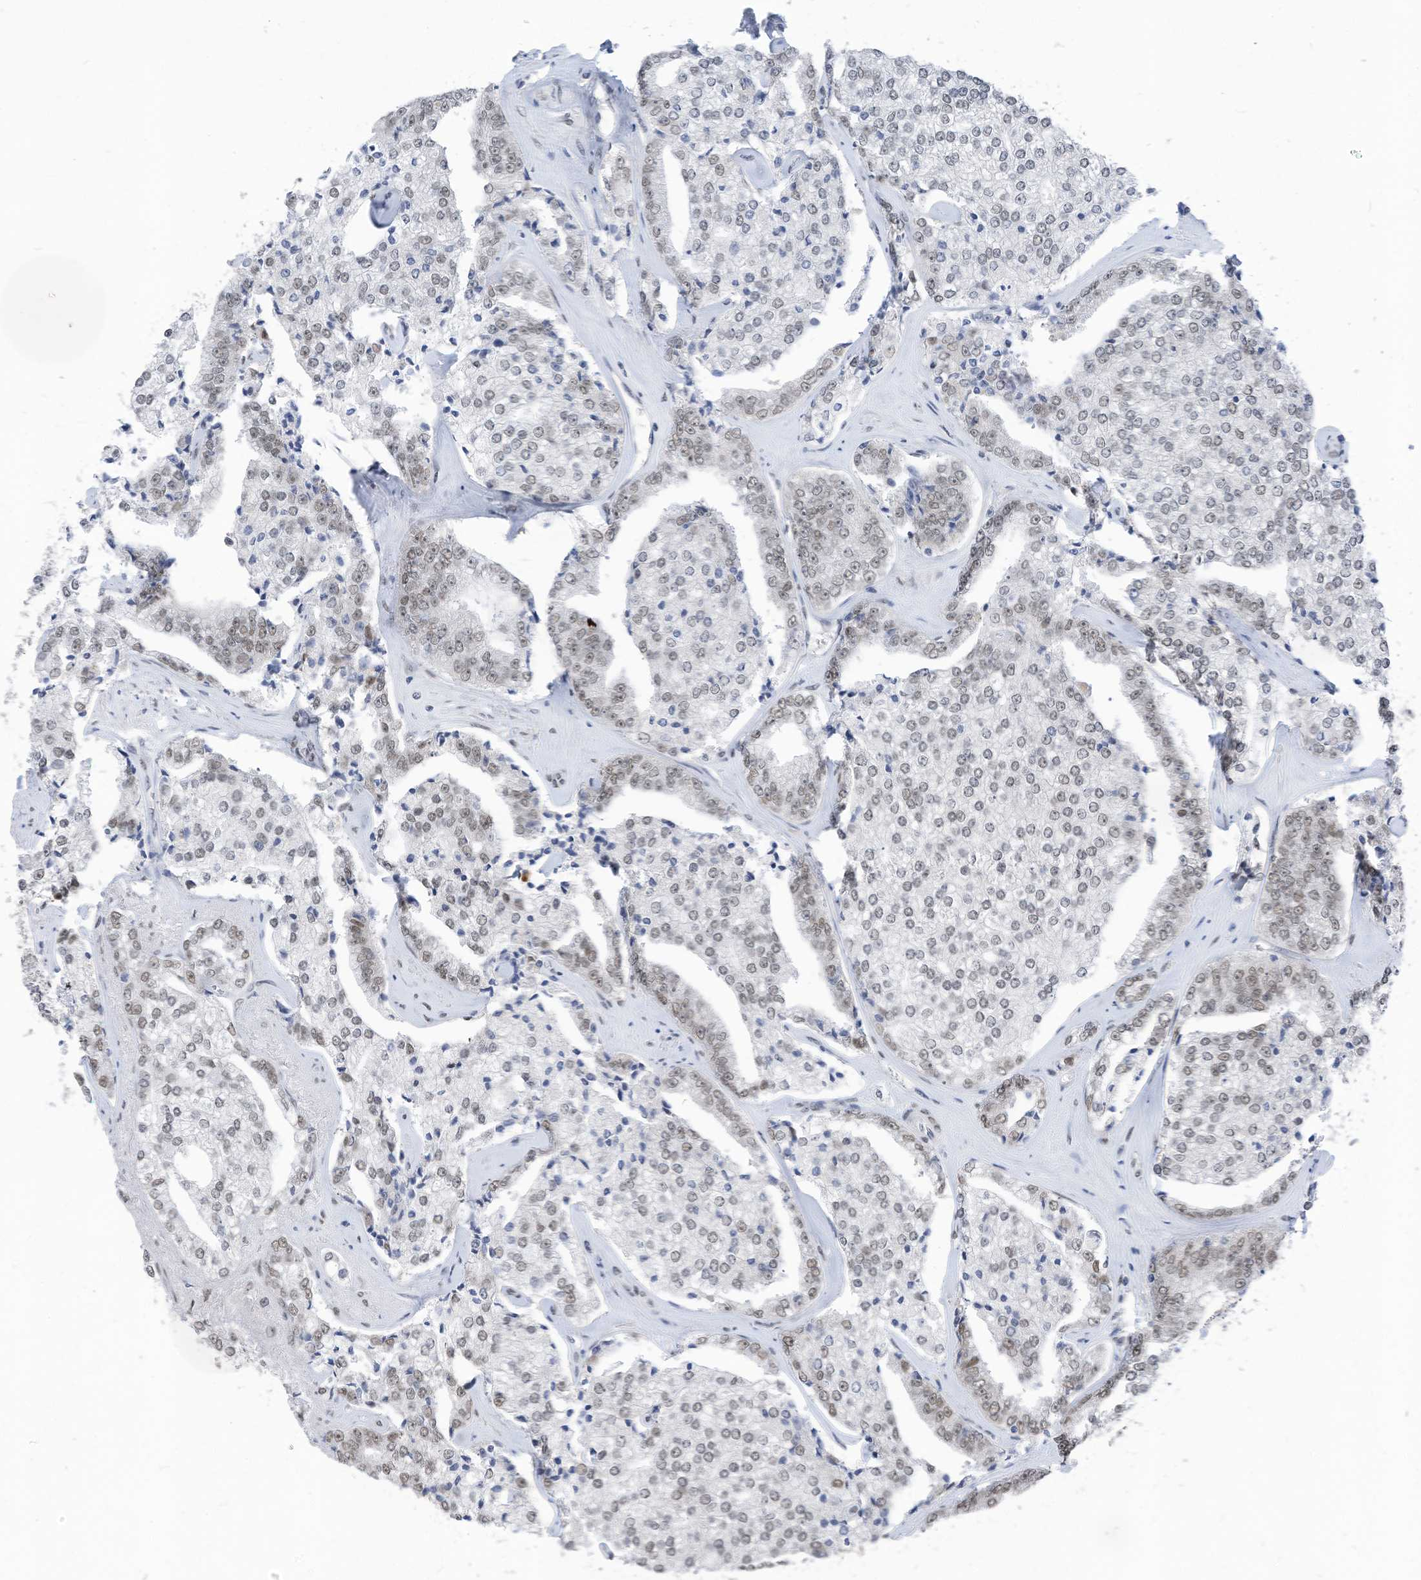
{"staining": {"intensity": "weak", "quantity": ">75%", "location": "nuclear"}, "tissue": "prostate cancer", "cell_type": "Tumor cells", "image_type": "cancer", "snomed": [{"axis": "morphology", "description": "Adenocarcinoma, High grade"}, {"axis": "topography", "description": "Prostate"}], "caption": "This image displays immunohistochemistry (IHC) staining of human prostate high-grade adenocarcinoma, with low weak nuclear staining in about >75% of tumor cells.", "gene": "KHSRP", "patient": {"sex": "male", "age": 71}}